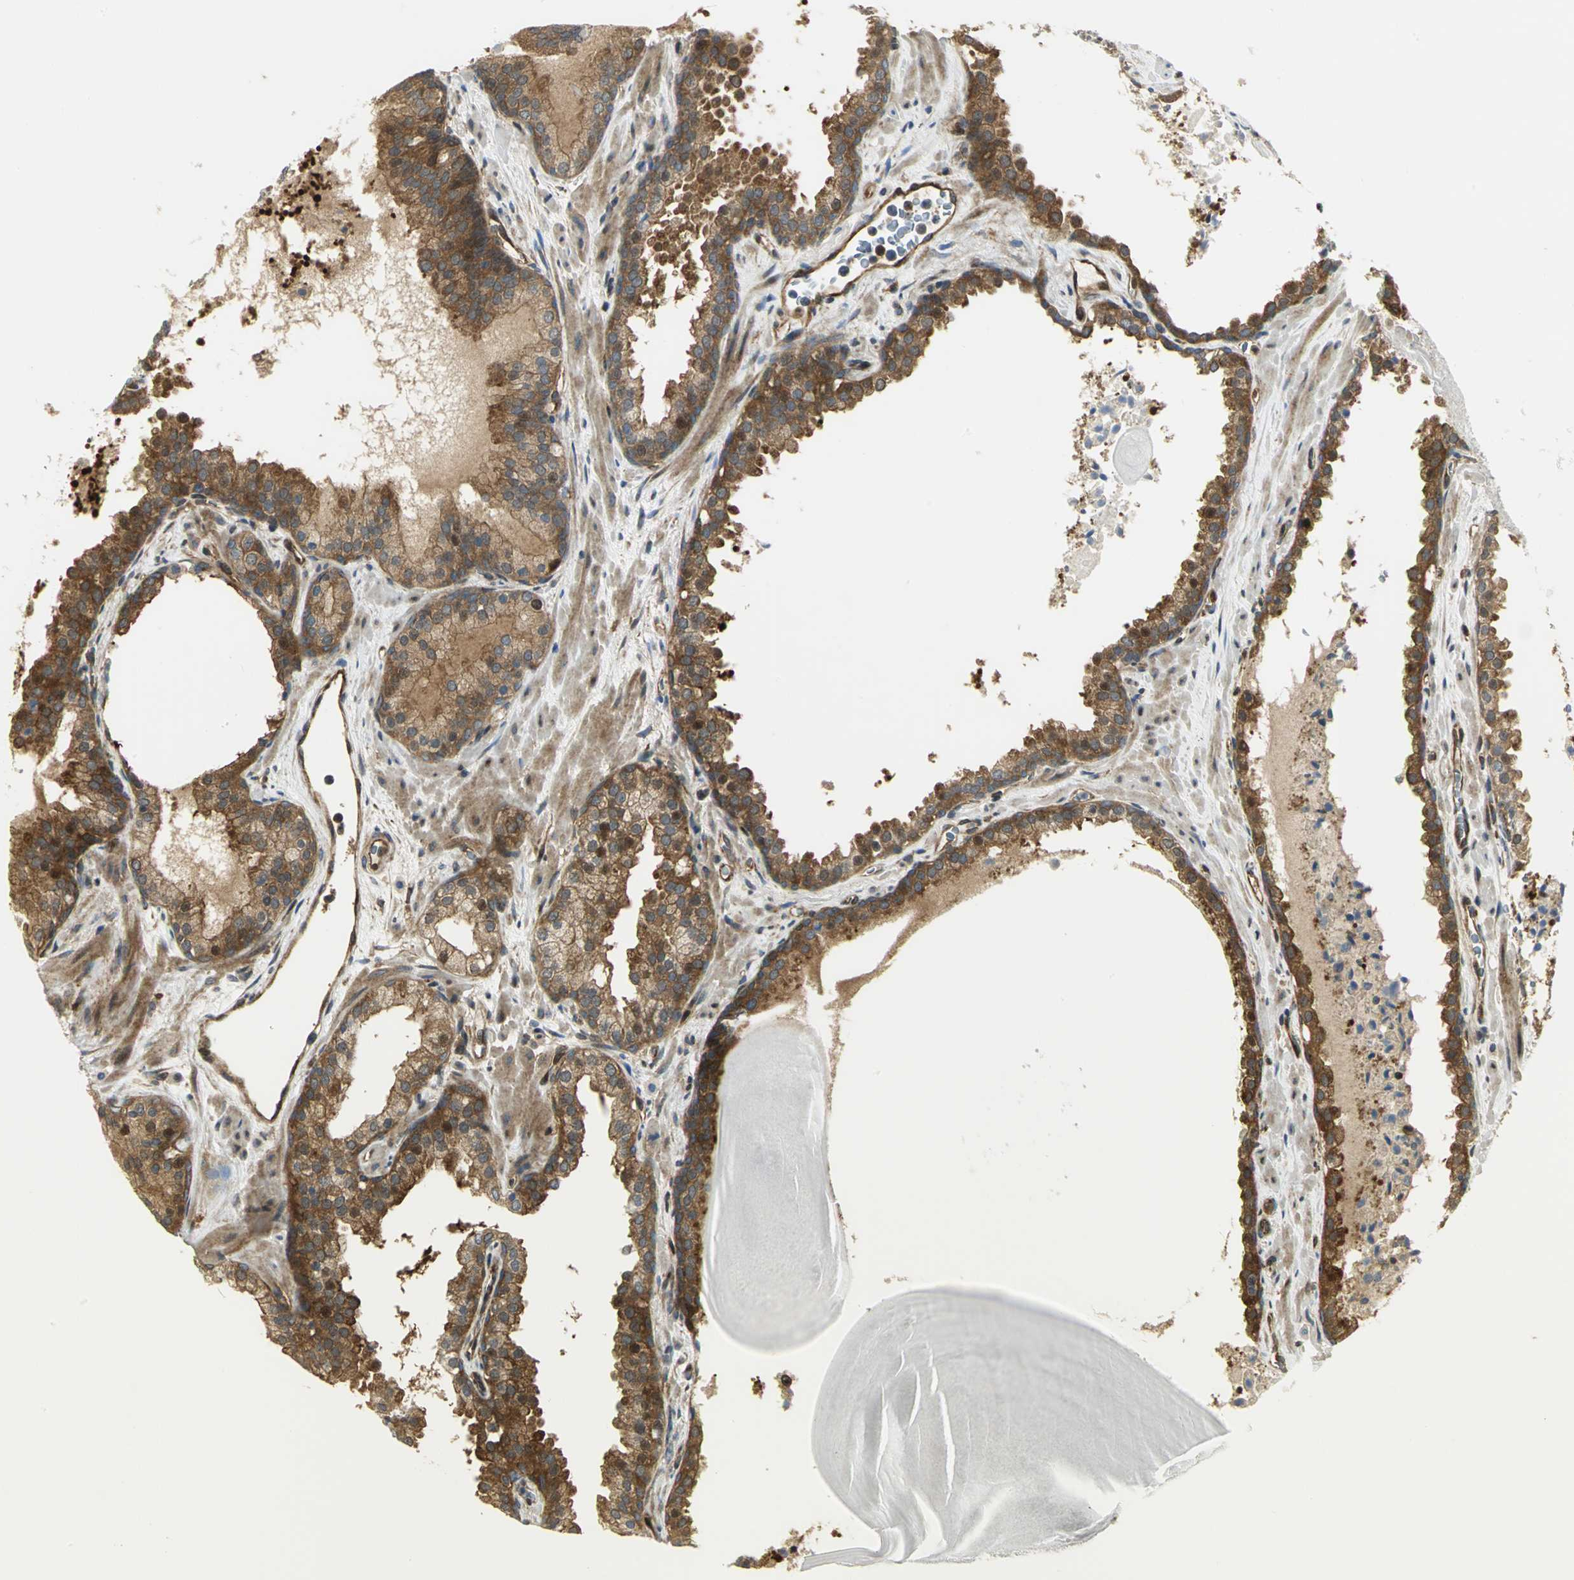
{"staining": {"intensity": "strong", "quantity": ">75%", "location": "cytoplasmic/membranous"}, "tissue": "prostate cancer", "cell_type": "Tumor cells", "image_type": "cancer", "snomed": [{"axis": "morphology", "description": "Adenocarcinoma, Low grade"}, {"axis": "topography", "description": "Prostate"}], "caption": "An image of human prostate cancer (adenocarcinoma (low-grade)) stained for a protein displays strong cytoplasmic/membranous brown staining in tumor cells. The protein is shown in brown color, while the nuclei are stained blue.", "gene": "EEA1", "patient": {"sex": "male", "age": 63}}